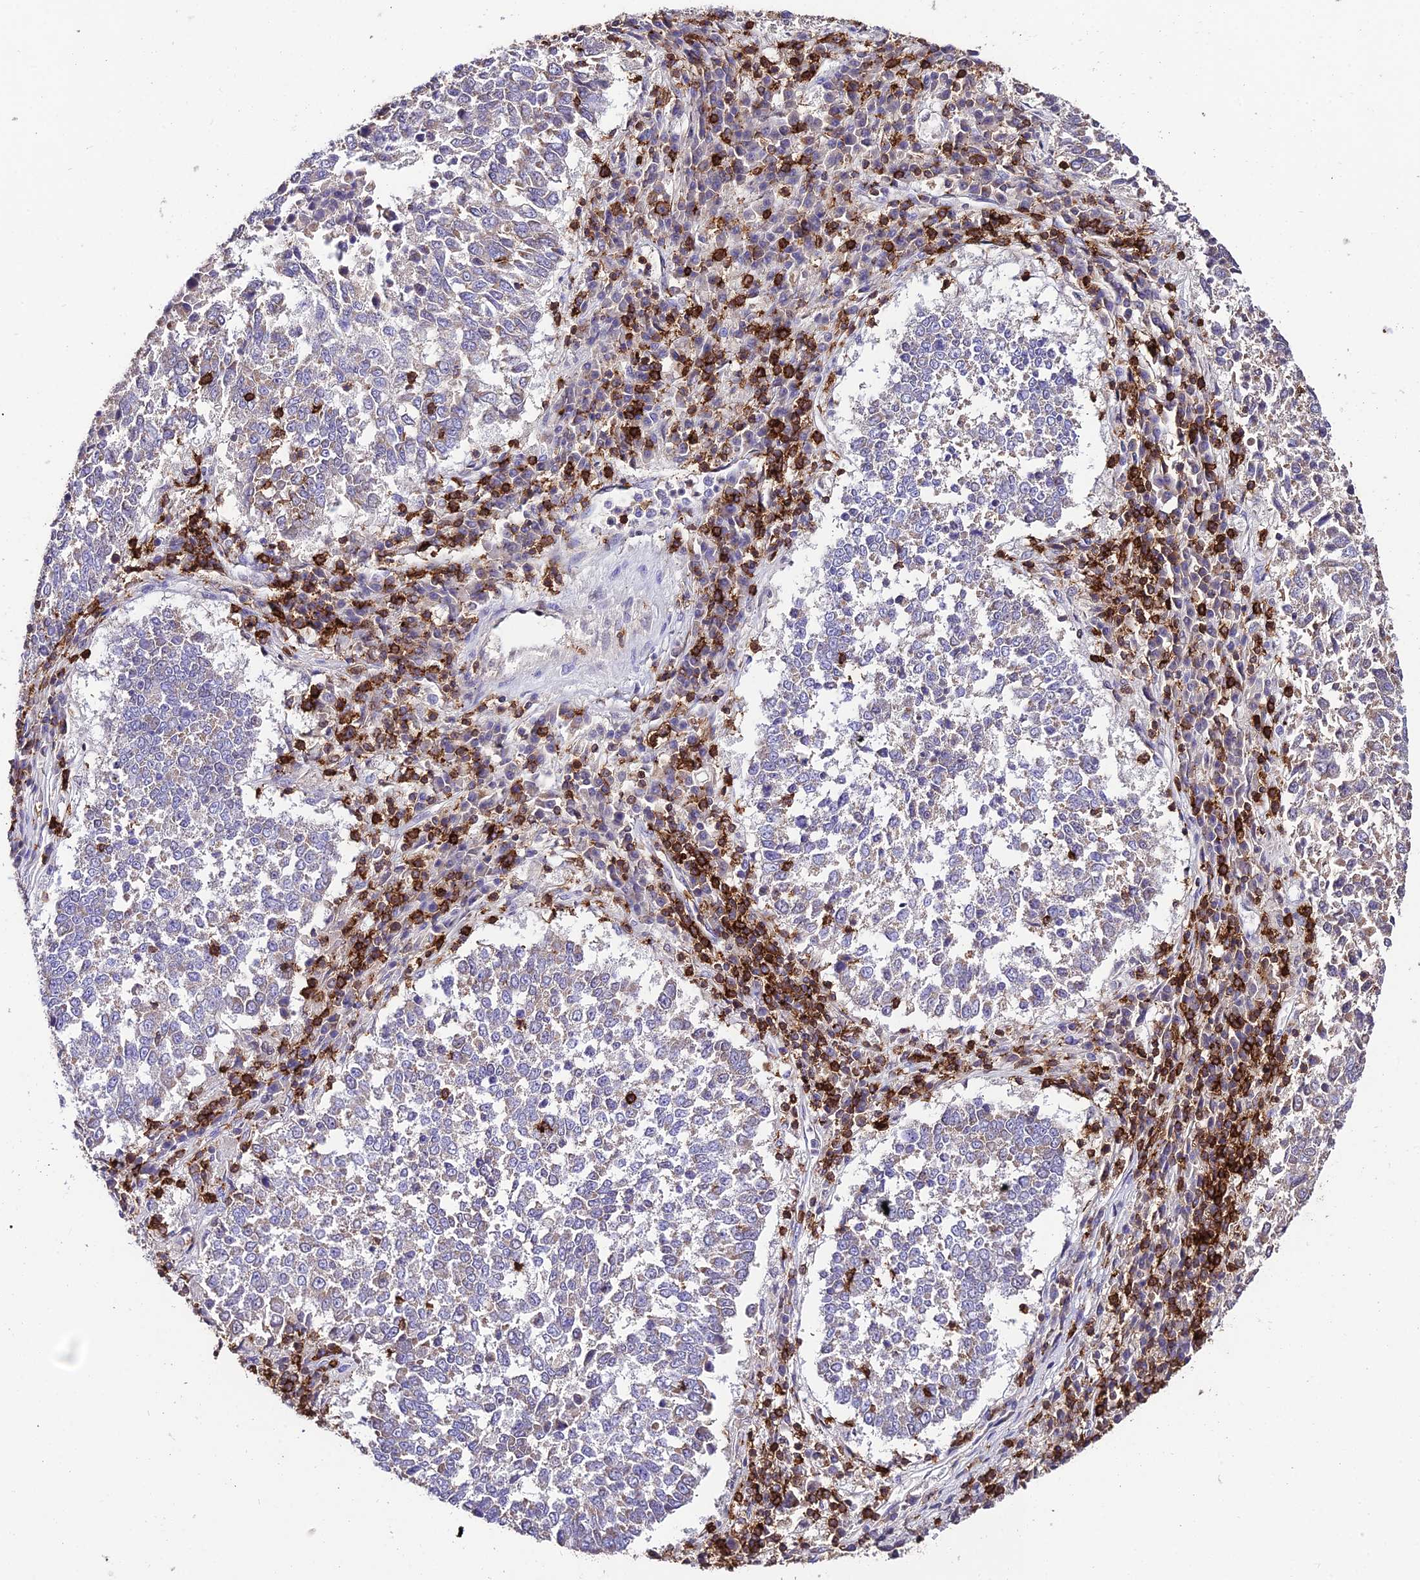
{"staining": {"intensity": "weak", "quantity": "<25%", "location": "cytoplasmic/membranous"}, "tissue": "lung cancer", "cell_type": "Tumor cells", "image_type": "cancer", "snomed": [{"axis": "morphology", "description": "Squamous cell carcinoma, NOS"}, {"axis": "topography", "description": "Lung"}], "caption": "DAB (3,3'-diaminobenzidine) immunohistochemical staining of human lung cancer (squamous cell carcinoma) reveals no significant positivity in tumor cells.", "gene": "PTPRCAP", "patient": {"sex": "male", "age": 73}}